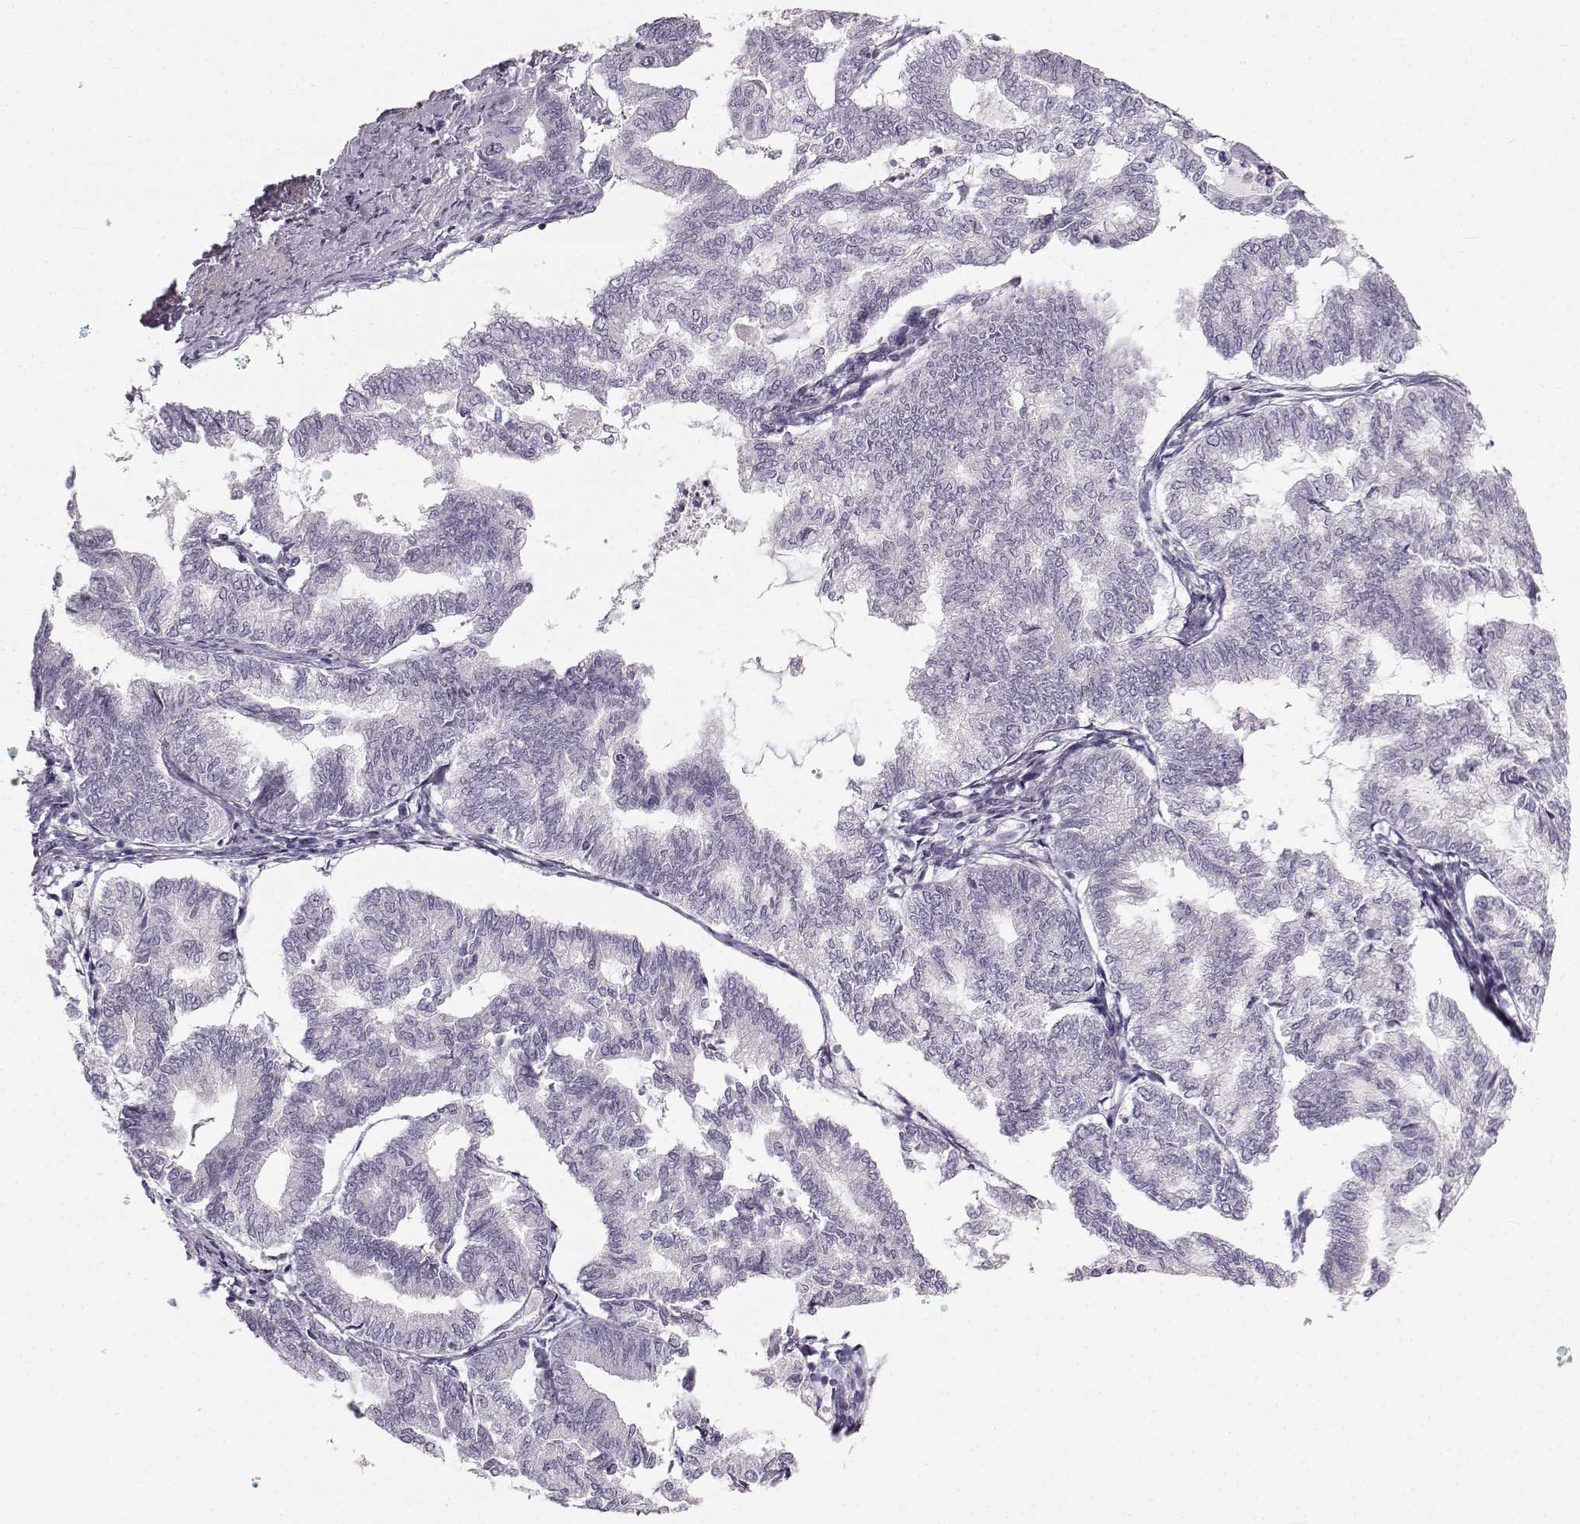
{"staining": {"intensity": "negative", "quantity": "none", "location": "none"}, "tissue": "endometrial cancer", "cell_type": "Tumor cells", "image_type": "cancer", "snomed": [{"axis": "morphology", "description": "Adenocarcinoma, NOS"}, {"axis": "topography", "description": "Endometrium"}], "caption": "Endometrial adenocarcinoma stained for a protein using IHC demonstrates no positivity tumor cells.", "gene": "OIP5", "patient": {"sex": "female", "age": 79}}